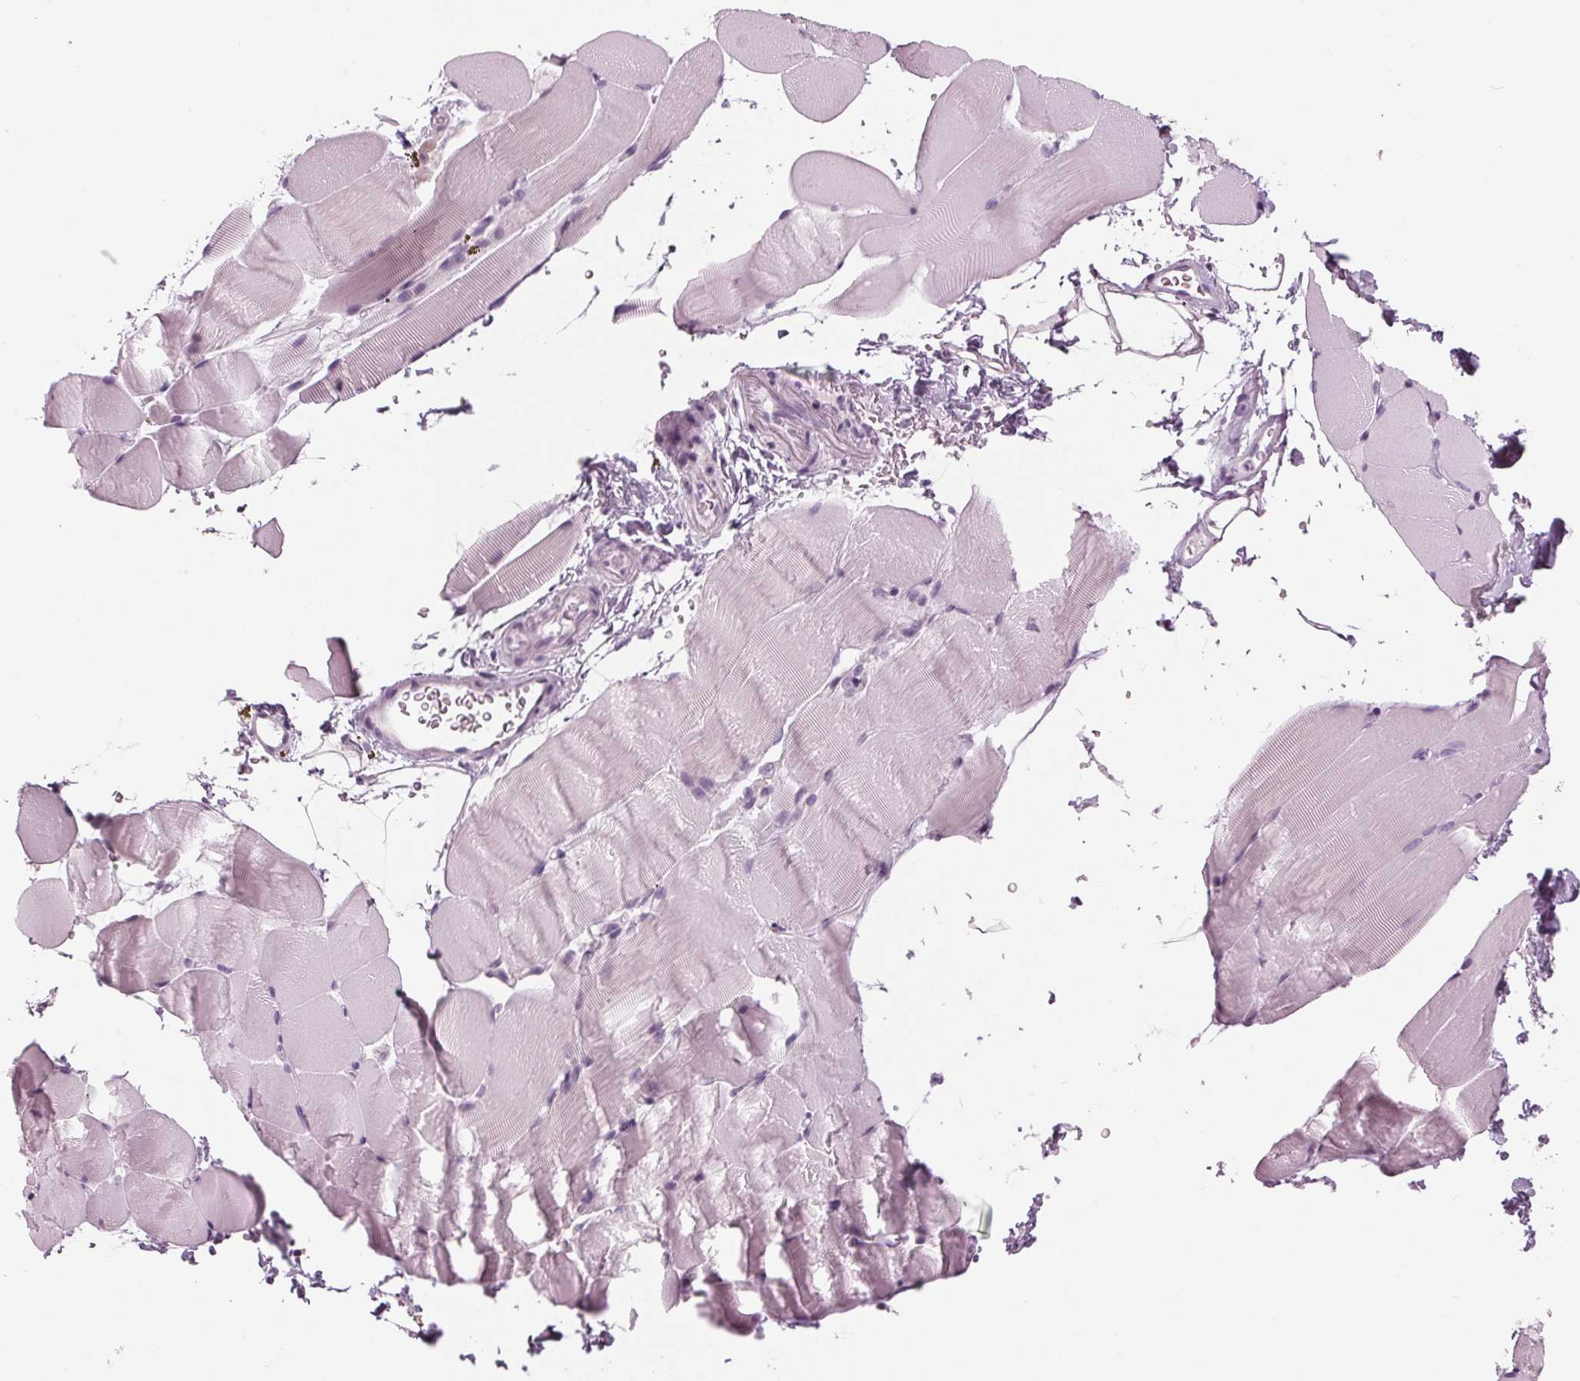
{"staining": {"intensity": "negative", "quantity": "none", "location": "none"}, "tissue": "skeletal muscle", "cell_type": "Myocytes", "image_type": "normal", "snomed": [{"axis": "morphology", "description": "Normal tissue, NOS"}, {"axis": "topography", "description": "Skeletal muscle"}], "caption": "IHC of benign human skeletal muscle reveals no staining in myocytes. The staining is performed using DAB (3,3'-diaminobenzidine) brown chromogen with nuclei counter-stained in using hematoxylin.", "gene": "SAMD4A", "patient": {"sex": "female", "age": 37}}